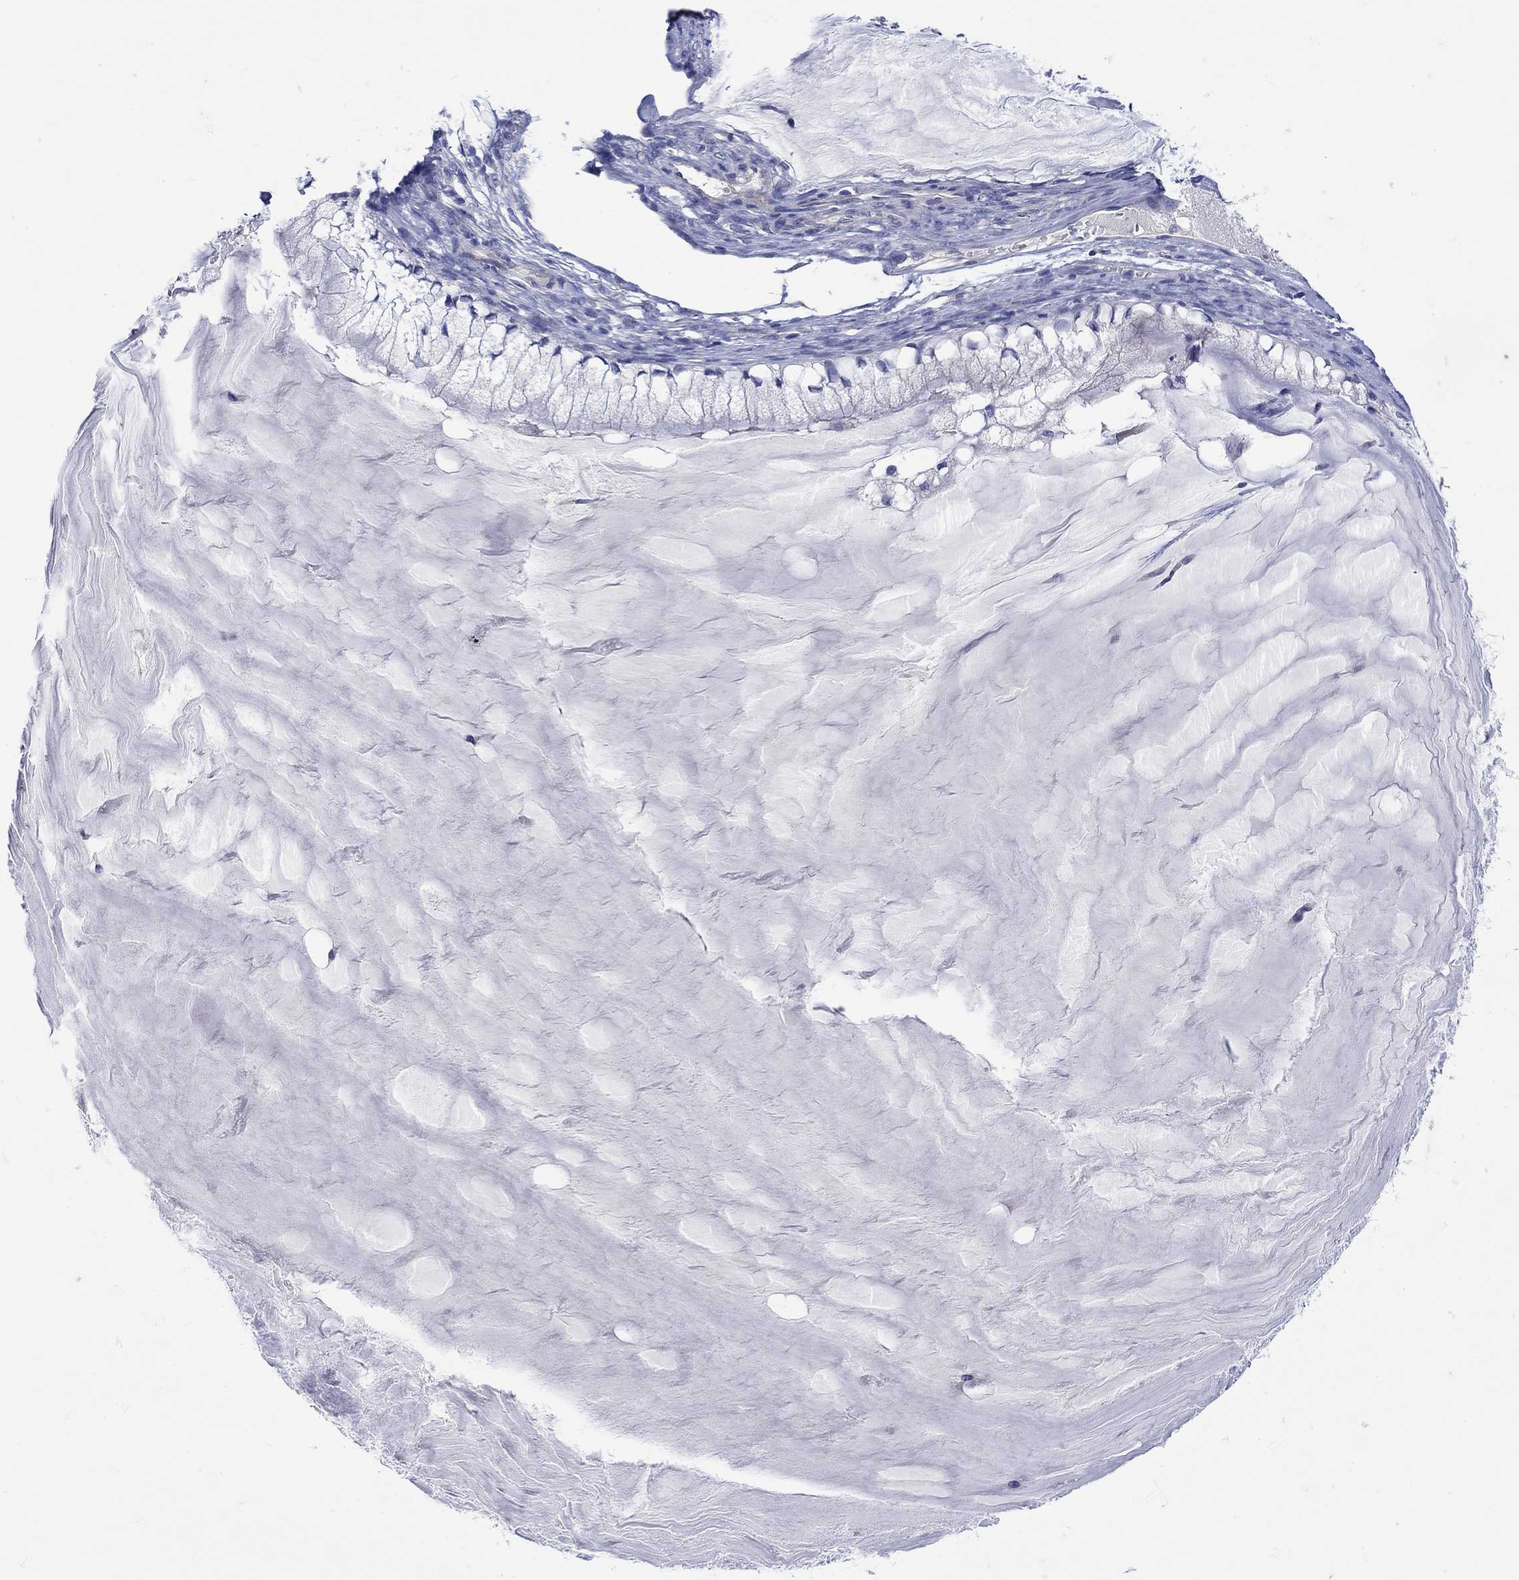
{"staining": {"intensity": "negative", "quantity": "none", "location": "none"}, "tissue": "ovarian cancer", "cell_type": "Tumor cells", "image_type": "cancer", "snomed": [{"axis": "morphology", "description": "Cystadenocarcinoma, mucinous, NOS"}, {"axis": "topography", "description": "Ovary"}], "caption": "IHC micrograph of human mucinous cystadenocarcinoma (ovarian) stained for a protein (brown), which shows no expression in tumor cells.", "gene": "MSI1", "patient": {"sex": "female", "age": 57}}